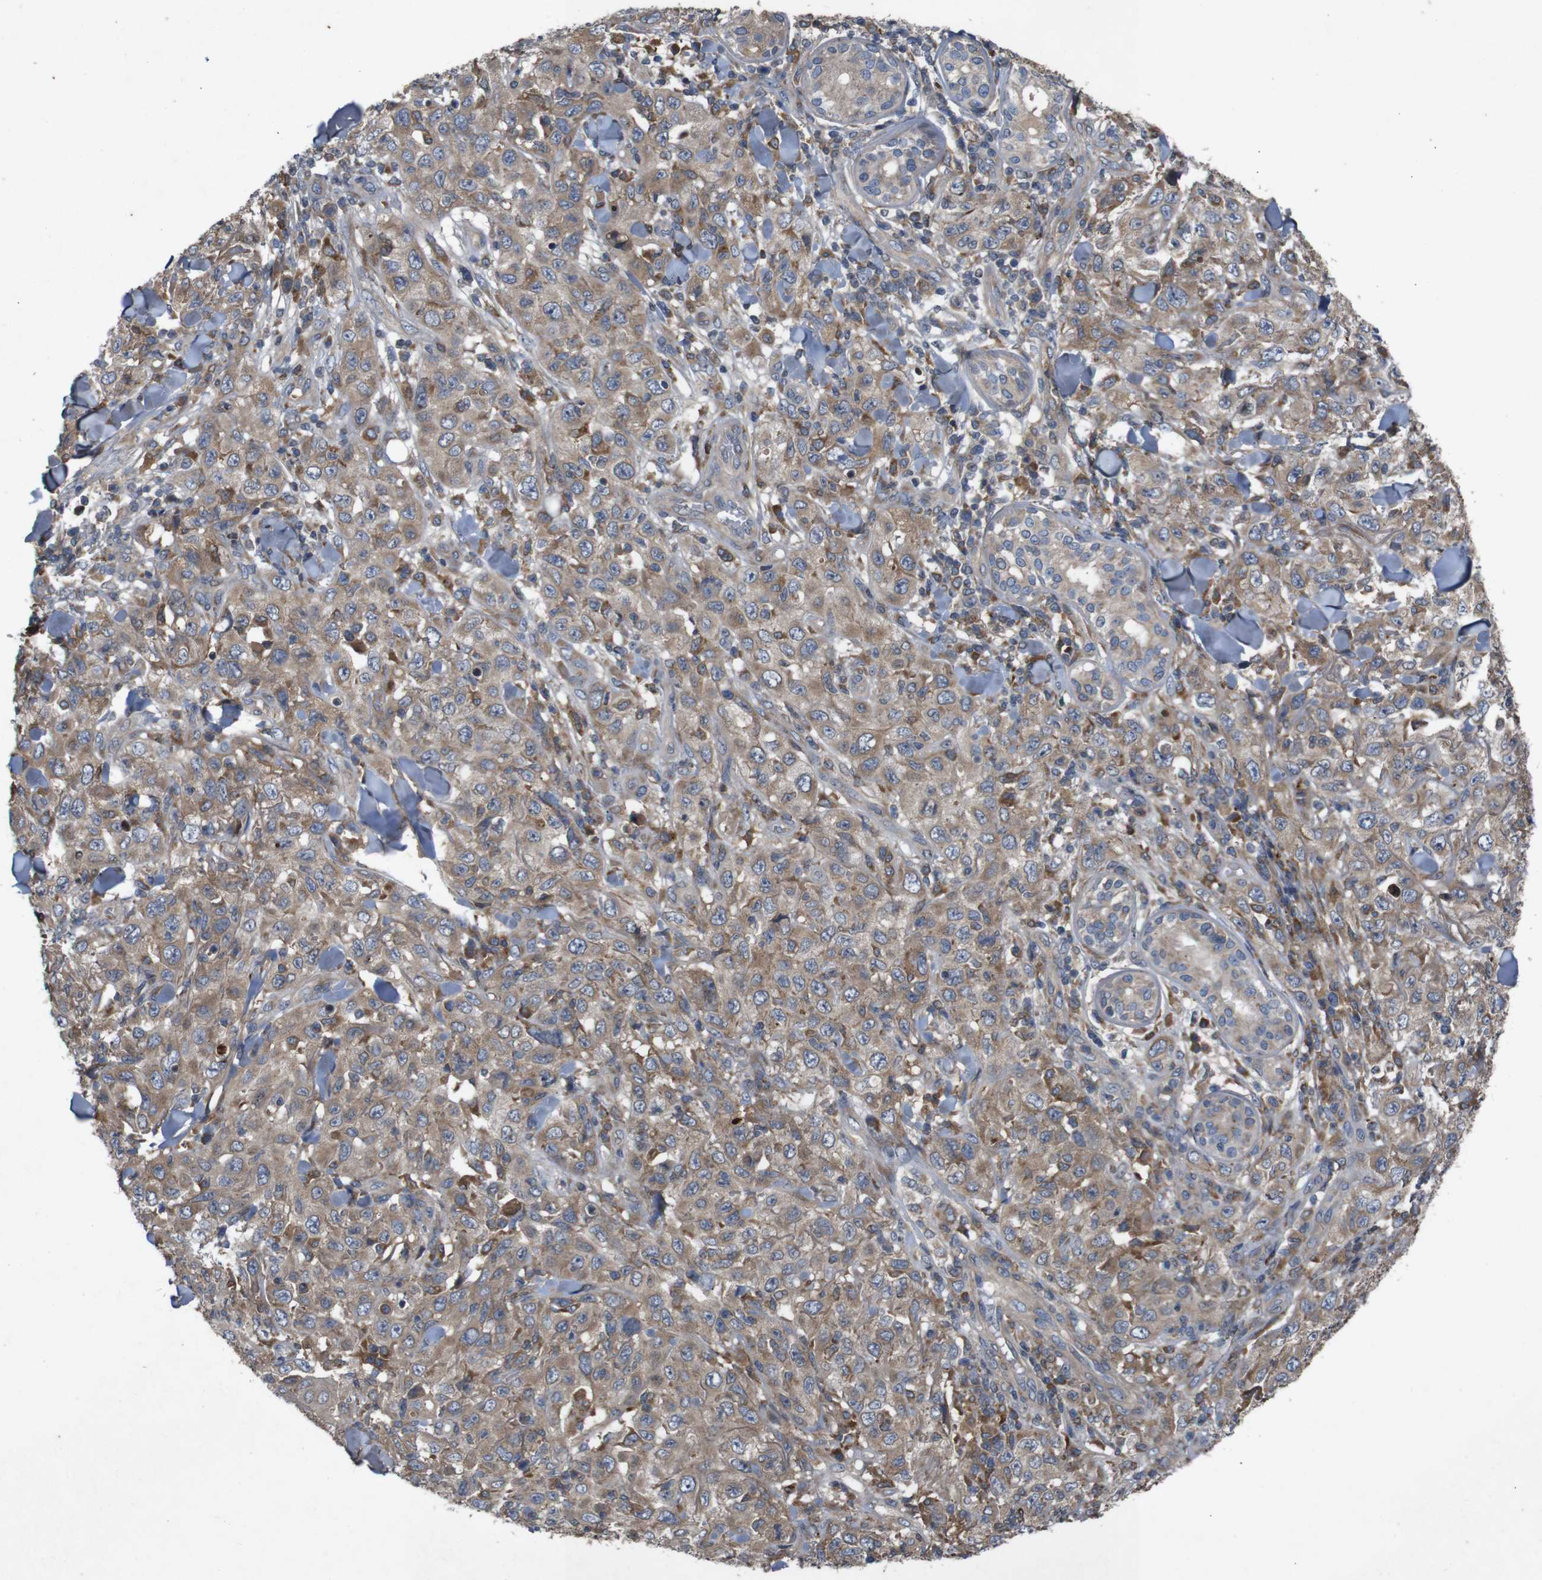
{"staining": {"intensity": "weak", "quantity": ">75%", "location": "cytoplasmic/membranous"}, "tissue": "skin cancer", "cell_type": "Tumor cells", "image_type": "cancer", "snomed": [{"axis": "morphology", "description": "Squamous cell carcinoma, NOS"}, {"axis": "topography", "description": "Skin"}], "caption": "Immunohistochemical staining of skin cancer reveals low levels of weak cytoplasmic/membranous expression in approximately >75% of tumor cells. (DAB = brown stain, brightfield microscopy at high magnification).", "gene": "PTPN1", "patient": {"sex": "female", "age": 88}}